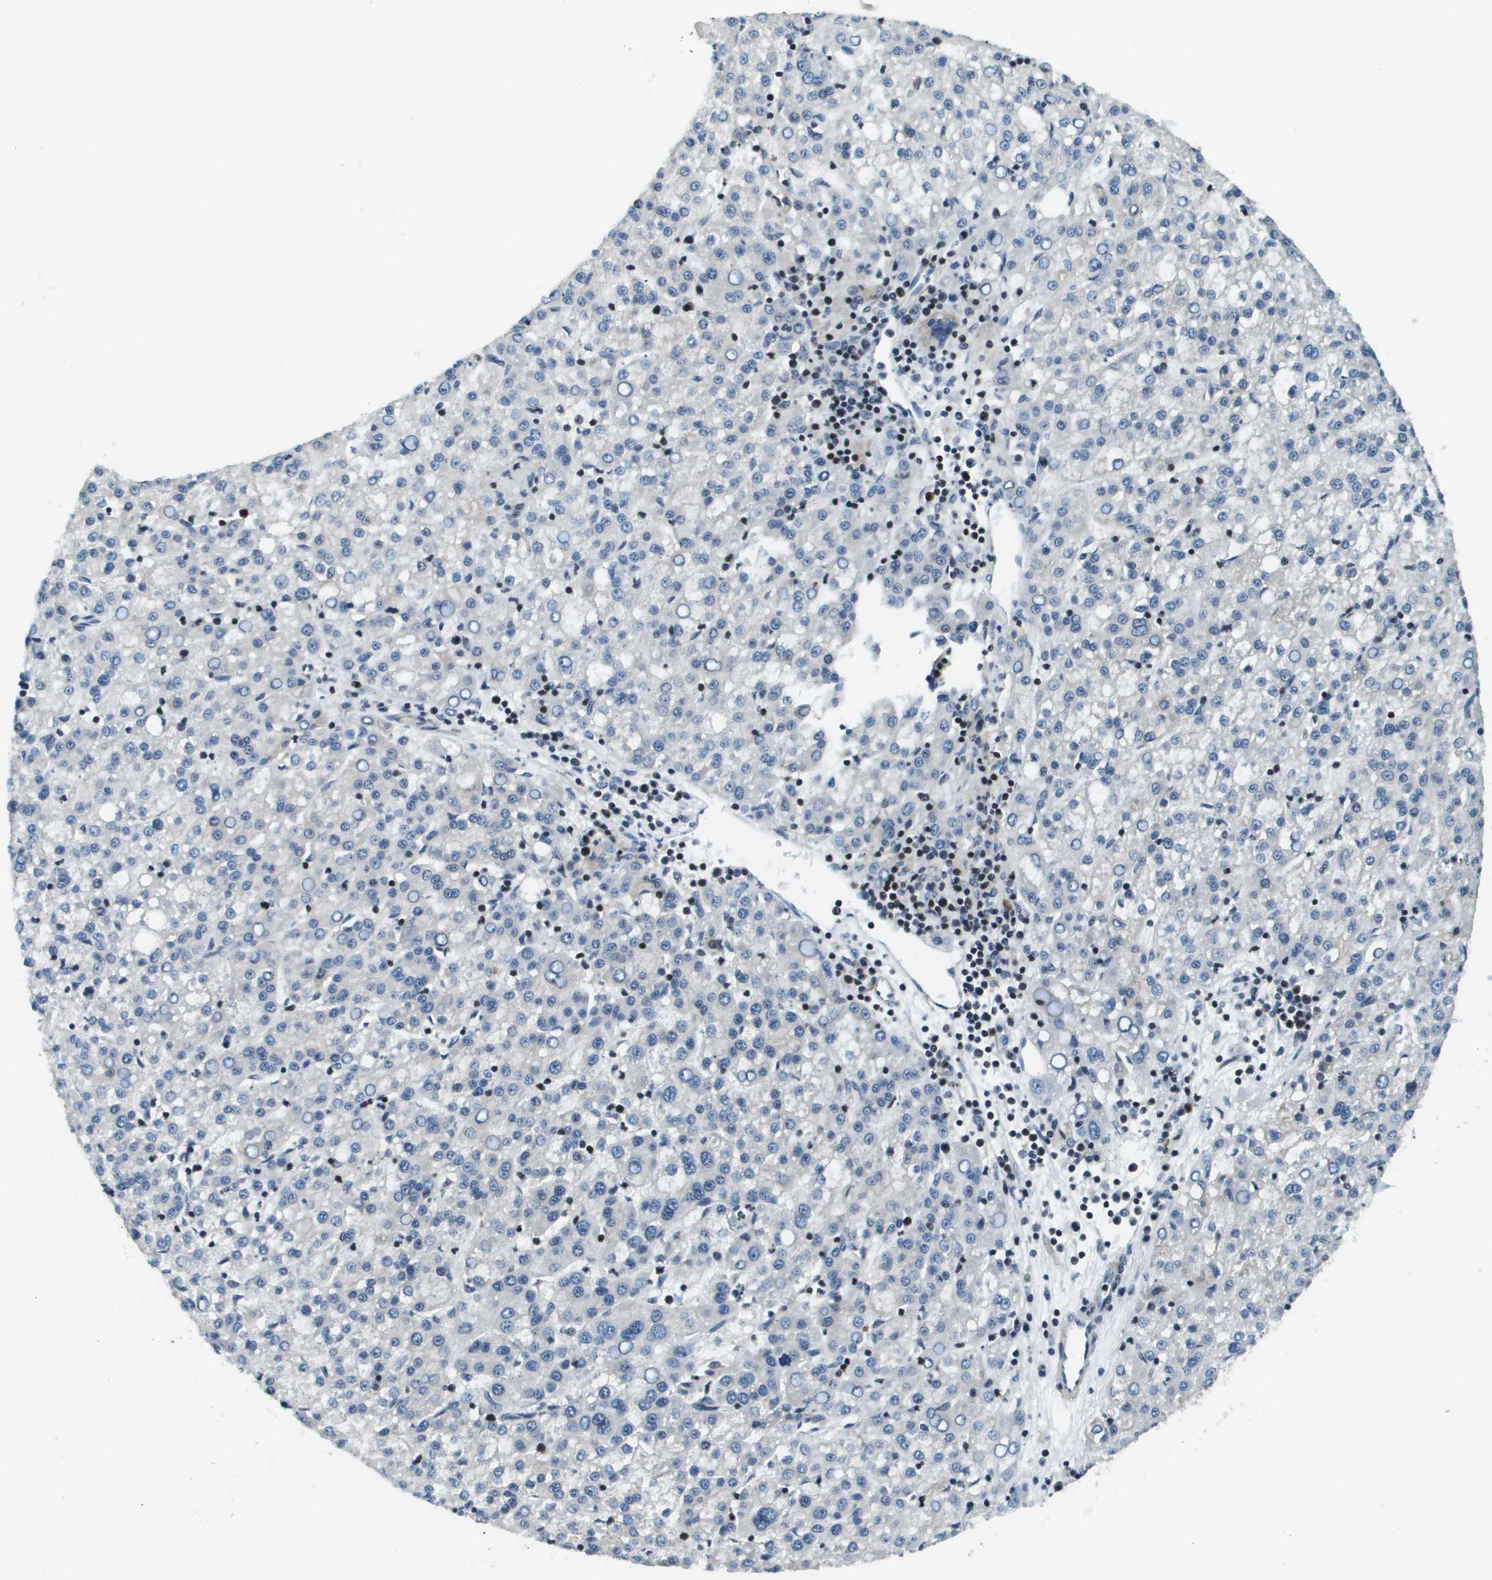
{"staining": {"intensity": "negative", "quantity": "none", "location": "none"}, "tissue": "liver cancer", "cell_type": "Tumor cells", "image_type": "cancer", "snomed": [{"axis": "morphology", "description": "Carcinoma, Hepatocellular, NOS"}, {"axis": "topography", "description": "Liver"}], "caption": "This is an immunohistochemistry (IHC) micrograph of liver cancer (hepatocellular carcinoma). There is no positivity in tumor cells.", "gene": "ESYT1", "patient": {"sex": "female", "age": 58}}